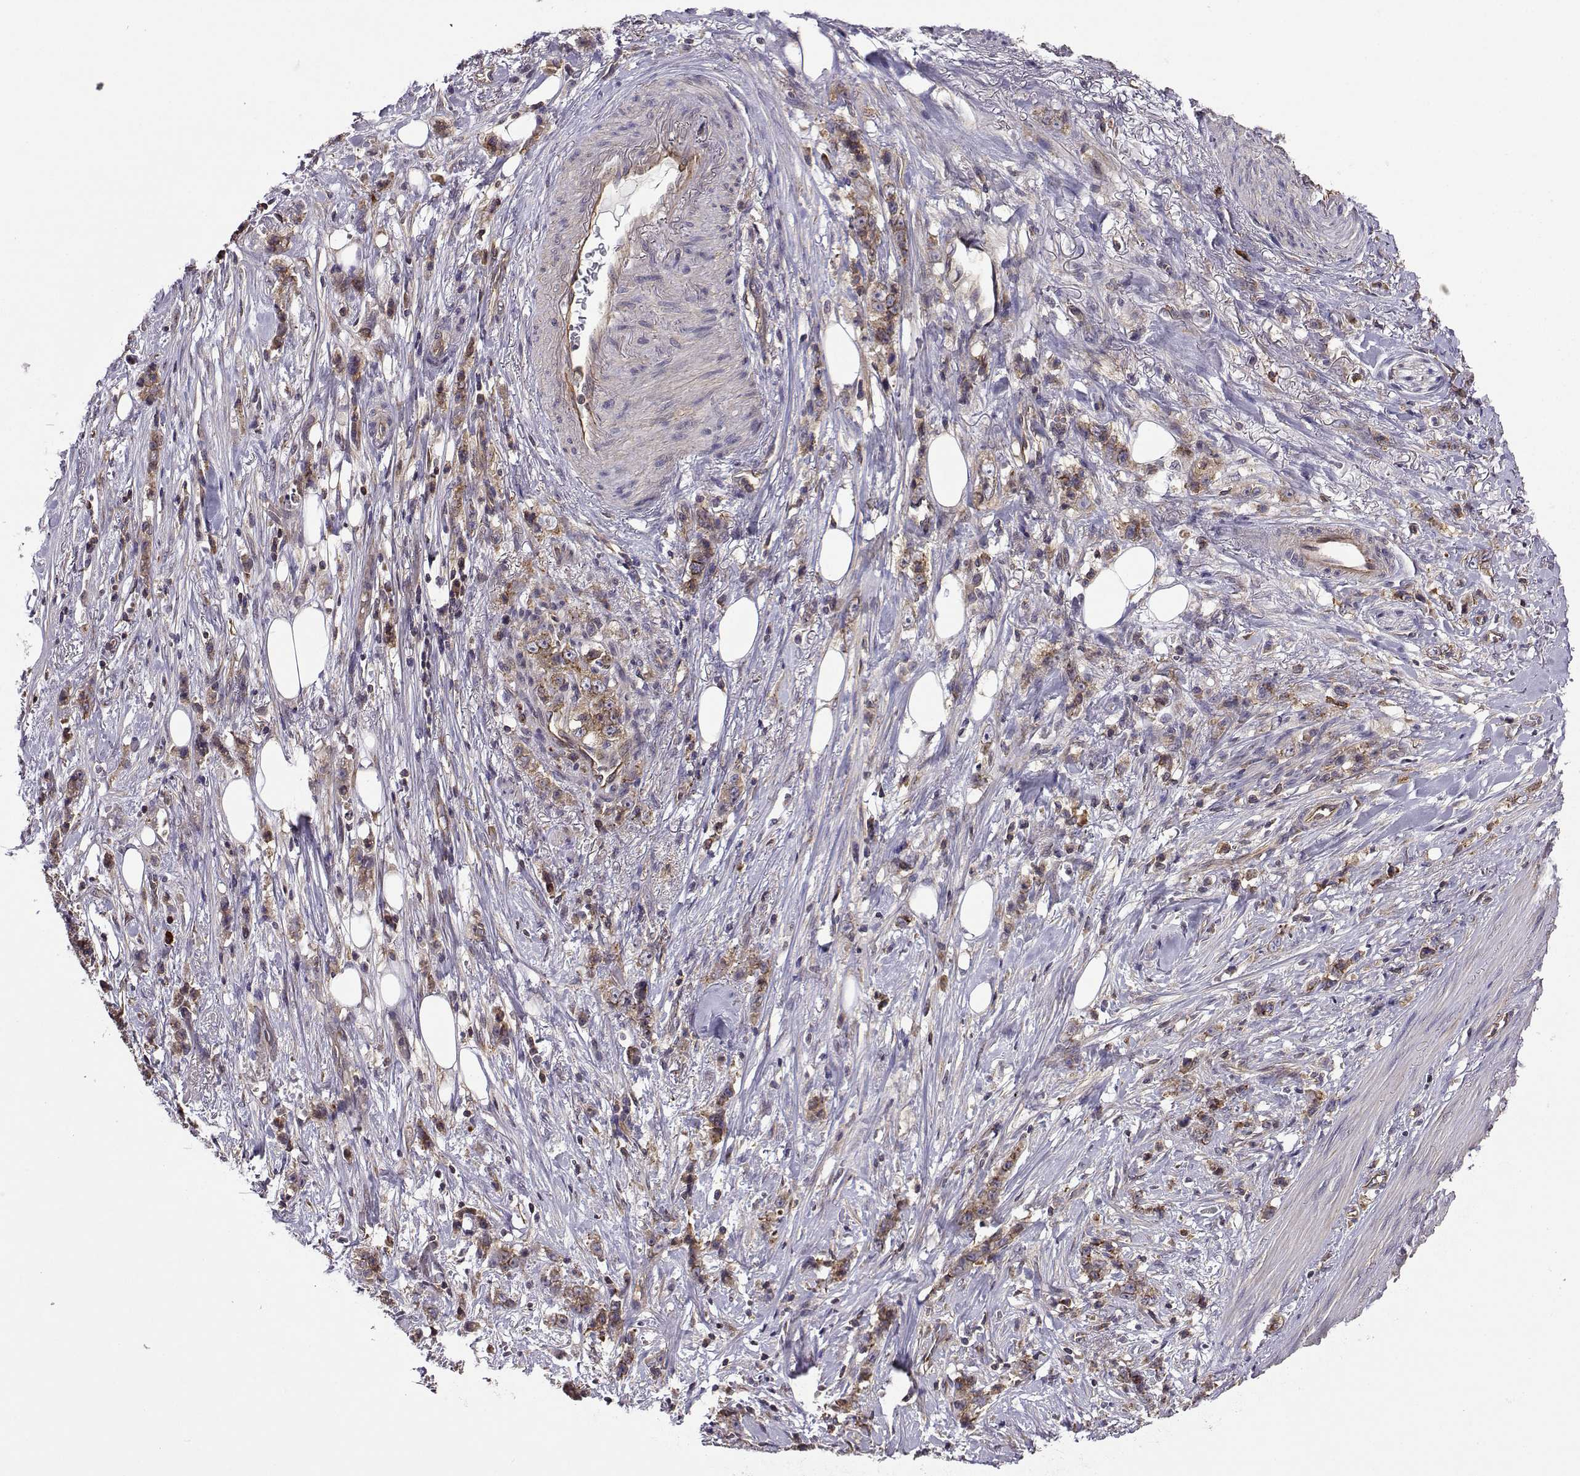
{"staining": {"intensity": "strong", "quantity": "25%-75%", "location": "cytoplasmic/membranous"}, "tissue": "stomach cancer", "cell_type": "Tumor cells", "image_type": "cancer", "snomed": [{"axis": "morphology", "description": "Adenocarcinoma, NOS"}, {"axis": "topography", "description": "Stomach, lower"}], "caption": "This is a histology image of immunohistochemistry staining of stomach adenocarcinoma, which shows strong expression in the cytoplasmic/membranous of tumor cells.", "gene": "ITGB8", "patient": {"sex": "male", "age": 88}}